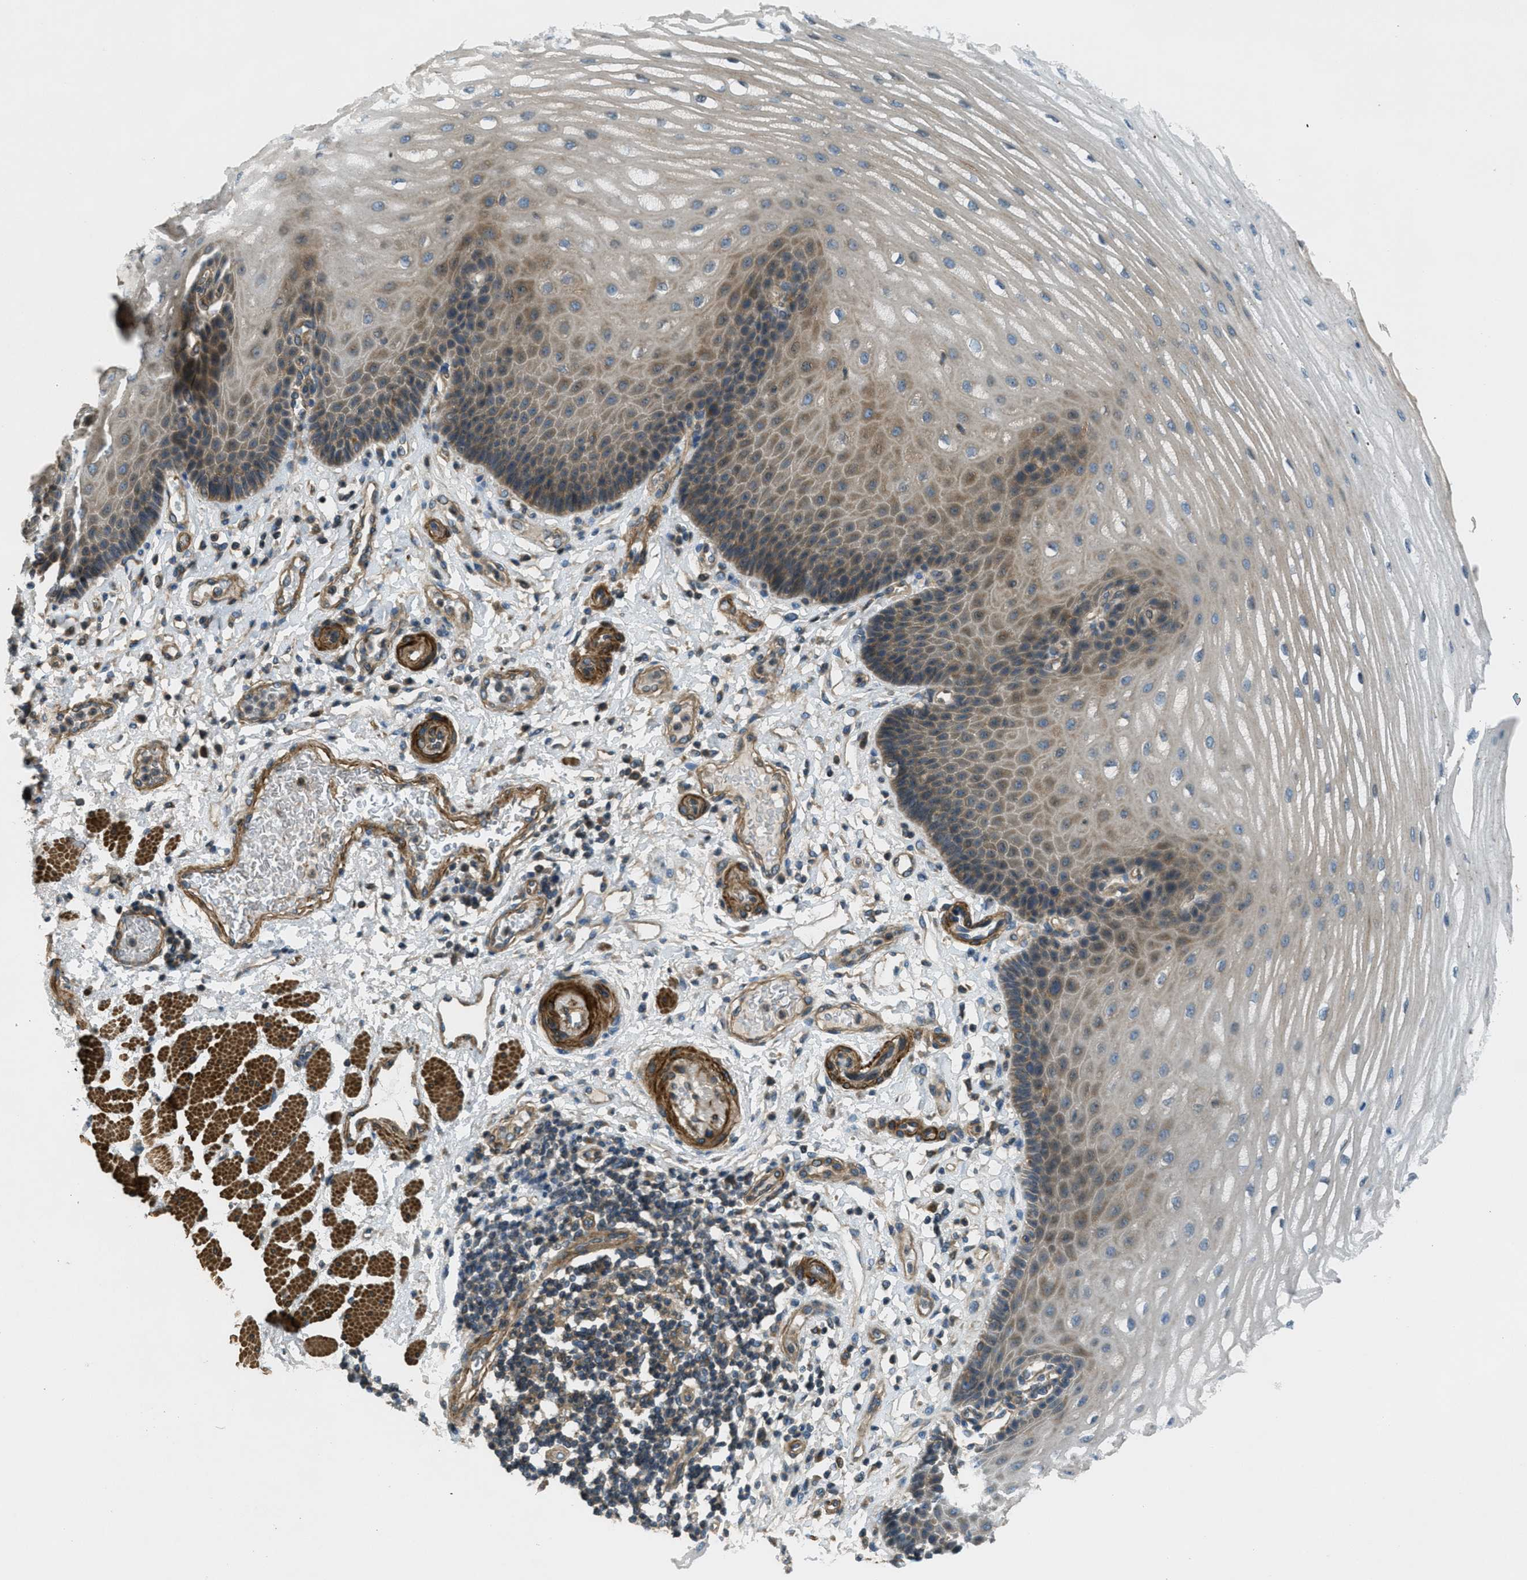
{"staining": {"intensity": "moderate", "quantity": ">75%", "location": "cytoplasmic/membranous"}, "tissue": "esophagus", "cell_type": "Squamous epithelial cells", "image_type": "normal", "snomed": [{"axis": "morphology", "description": "Normal tissue, NOS"}, {"axis": "topography", "description": "Esophagus"}], "caption": "A photomicrograph showing moderate cytoplasmic/membranous positivity in about >75% of squamous epithelial cells in benign esophagus, as visualized by brown immunohistochemical staining.", "gene": "VEZT", "patient": {"sex": "male", "age": 54}}